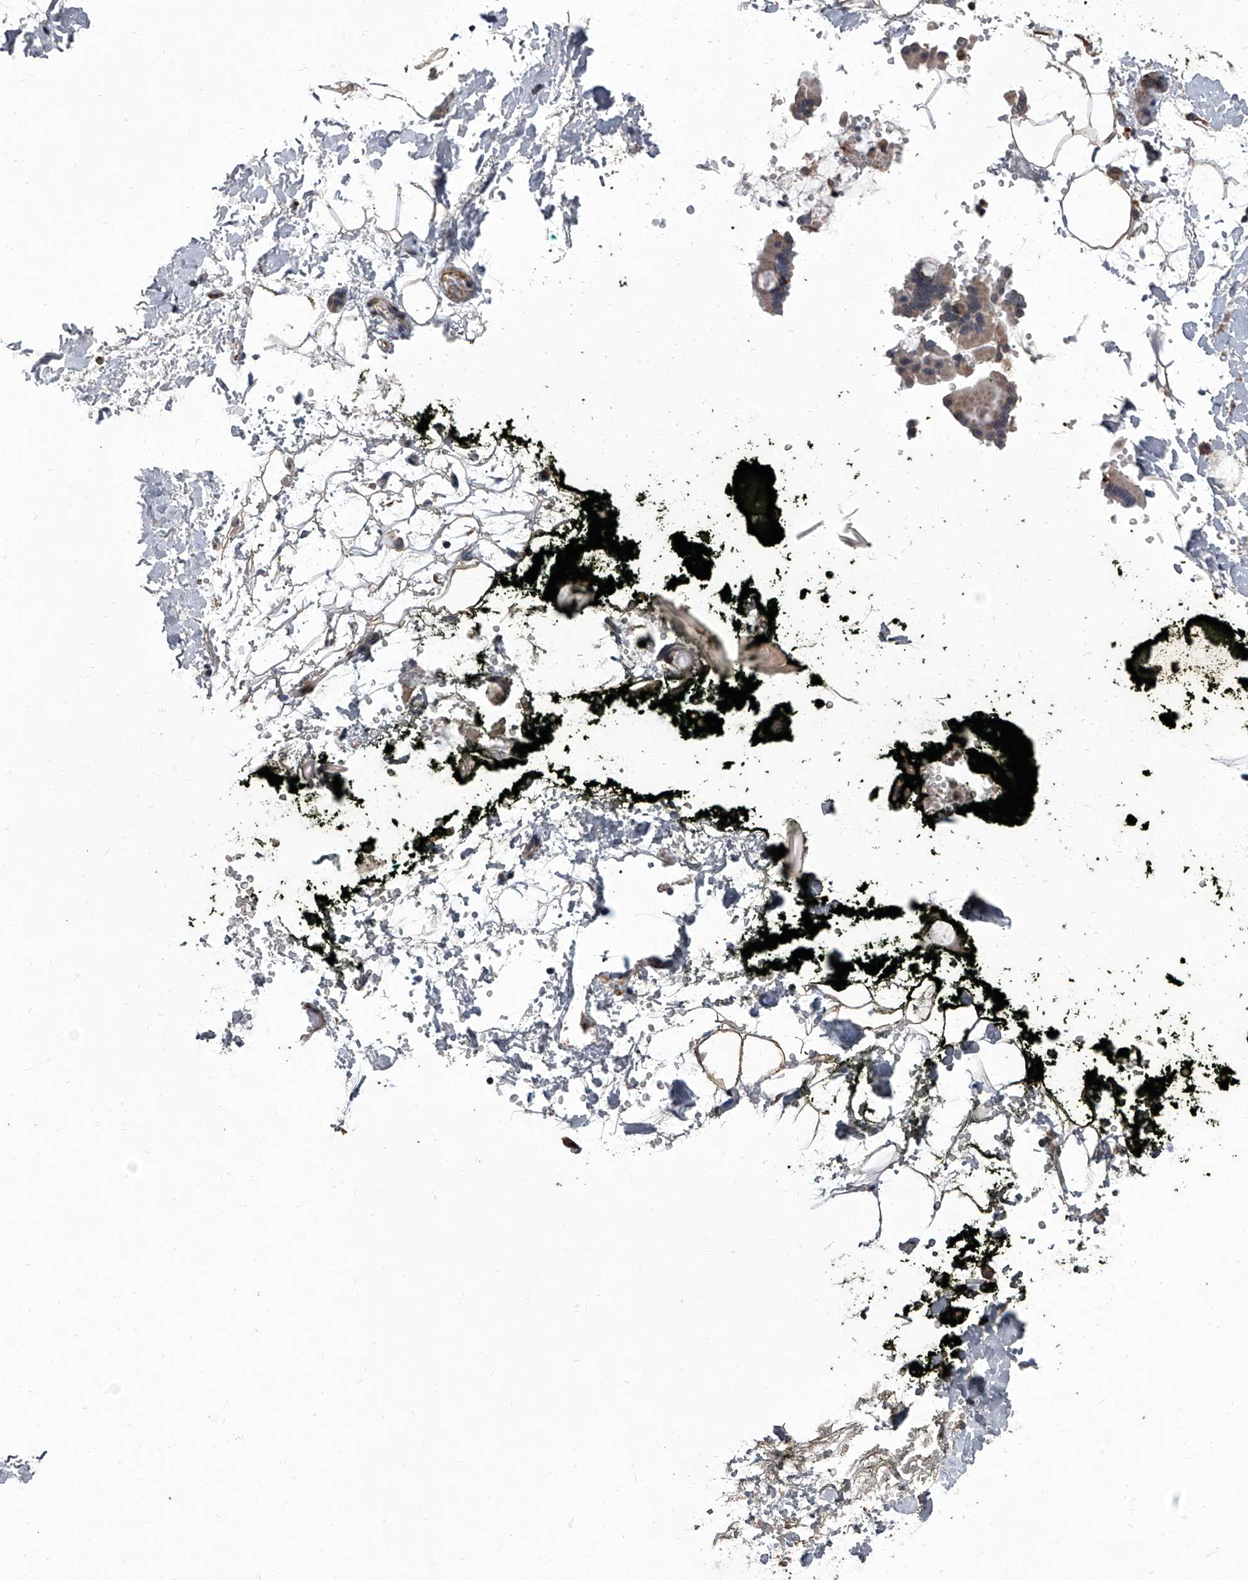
{"staining": {"intensity": "weak", "quantity": ">75%", "location": "cytoplasmic/membranous"}, "tissue": "adipose tissue", "cell_type": "Adipocytes", "image_type": "normal", "snomed": [{"axis": "morphology", "description": "Normal tissue, NOS"}, {"axis": "morphology", "description": "Adenocarcinoma, NOS"}, {"axis": "topography", "description": "Pancreas"}, {"axis": "topography", "description": "Peripheral nerve tissue"}], "caption": "Immunohistochemical staining of benign adipose tissue shows low levels of weak cytoplasmic/membranous expression in about >75% of adipocytes.", "gene": "SIRT4", "patient": {"sex": "male", "age": 59}}